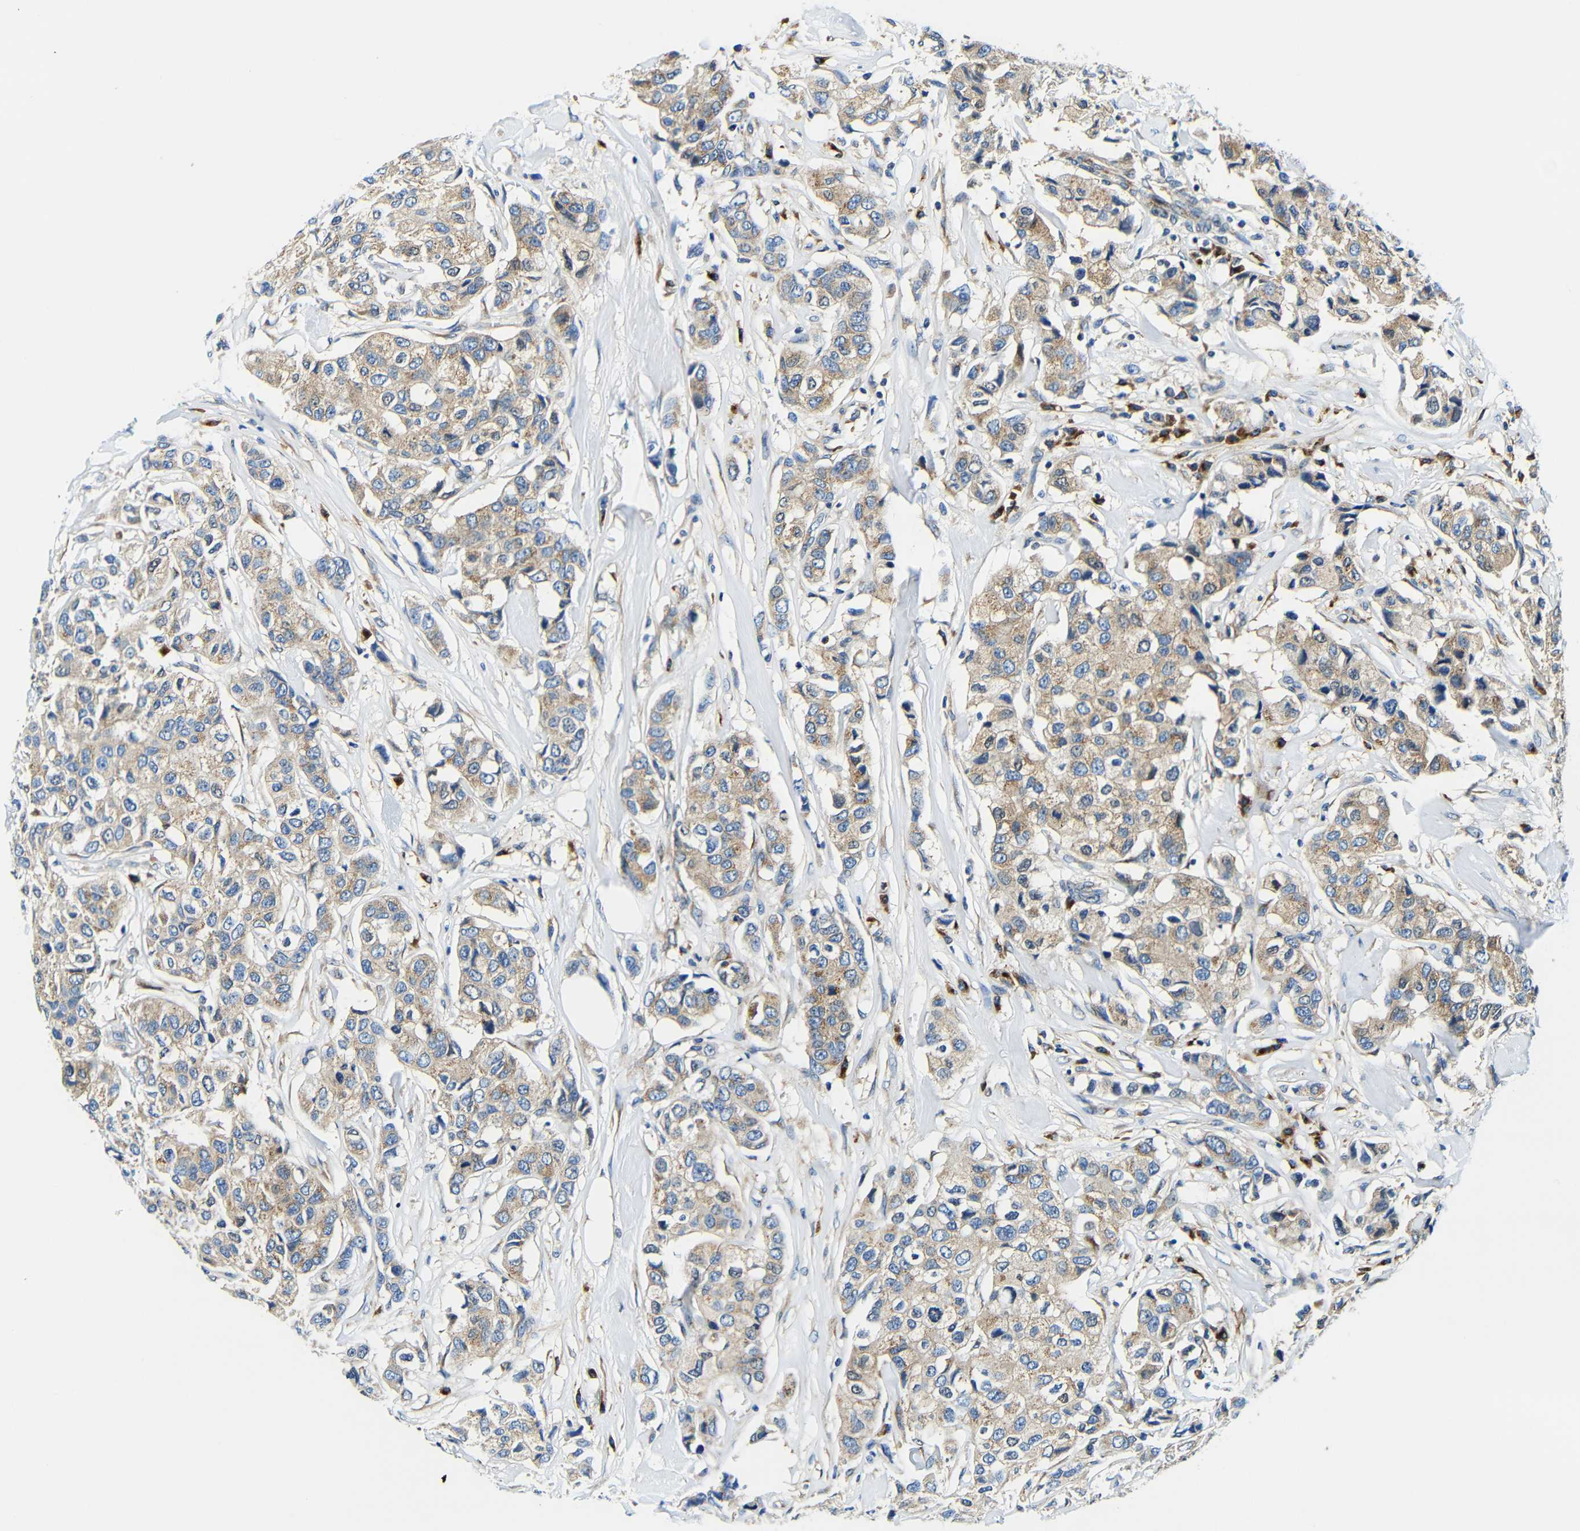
{"staining": {"intensity": "weak", "quantity": ">75%", "location": "cytoplasmic/membranous"}, "tissue": "breast cancer", "cell_type": "Tumor cells", "image_type": "cancer", "snomed": [{"axis": "morphology", "description": "Duct carcinoma"}, {"axis": "topography", "description": "Breast"}], "caption": "Protein staining by immunohistochemistry shows weak cytoplasmic/membranous staining in about >75% of tumor cells in breast cancer (infiltrating ductal carcinoma).", "gene": "USO1", "patient": {"sex": "female", "age": 80}}